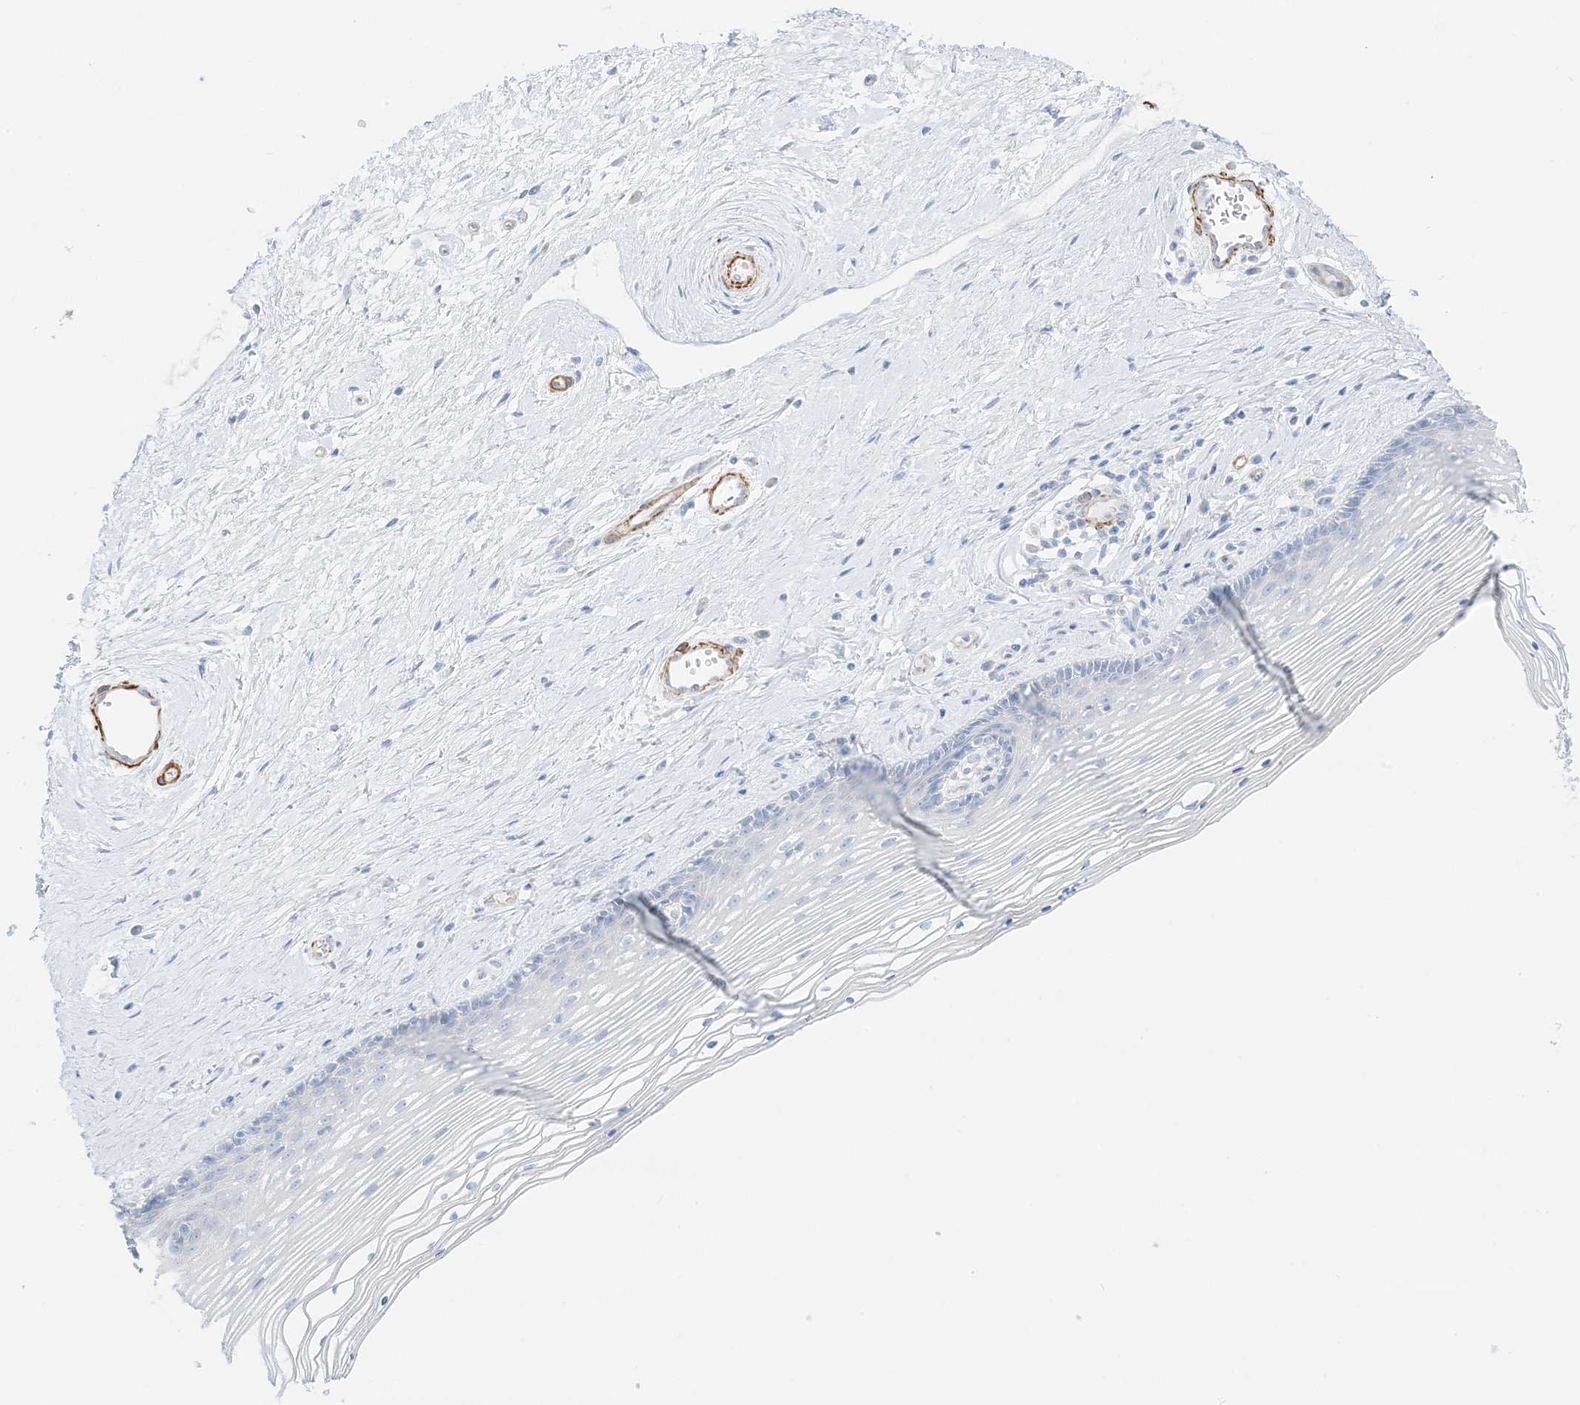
{"staining": {"intensity": "negative", "quantity": "none", "location": "none"}, "tissue": "vagina", "cell_type": "Squamous epithelial cells", "image_type": "normal", "snomed": [{"axis": "morphology", "description": "Normal tissue, NOS"}, {"axis": "topography", "description": "Vagina"}], "caption": "Squamous epithelial cells show no significant positivity in benign vagina. (Stains: DAB (3,3'-diaminobenzidine) IHC with hematoxylin counter stain, Microscopy: brightfield microscopy at high magnification).", "gene": "SLC22A13", "patient": {"sex": "female", "age": 46}}